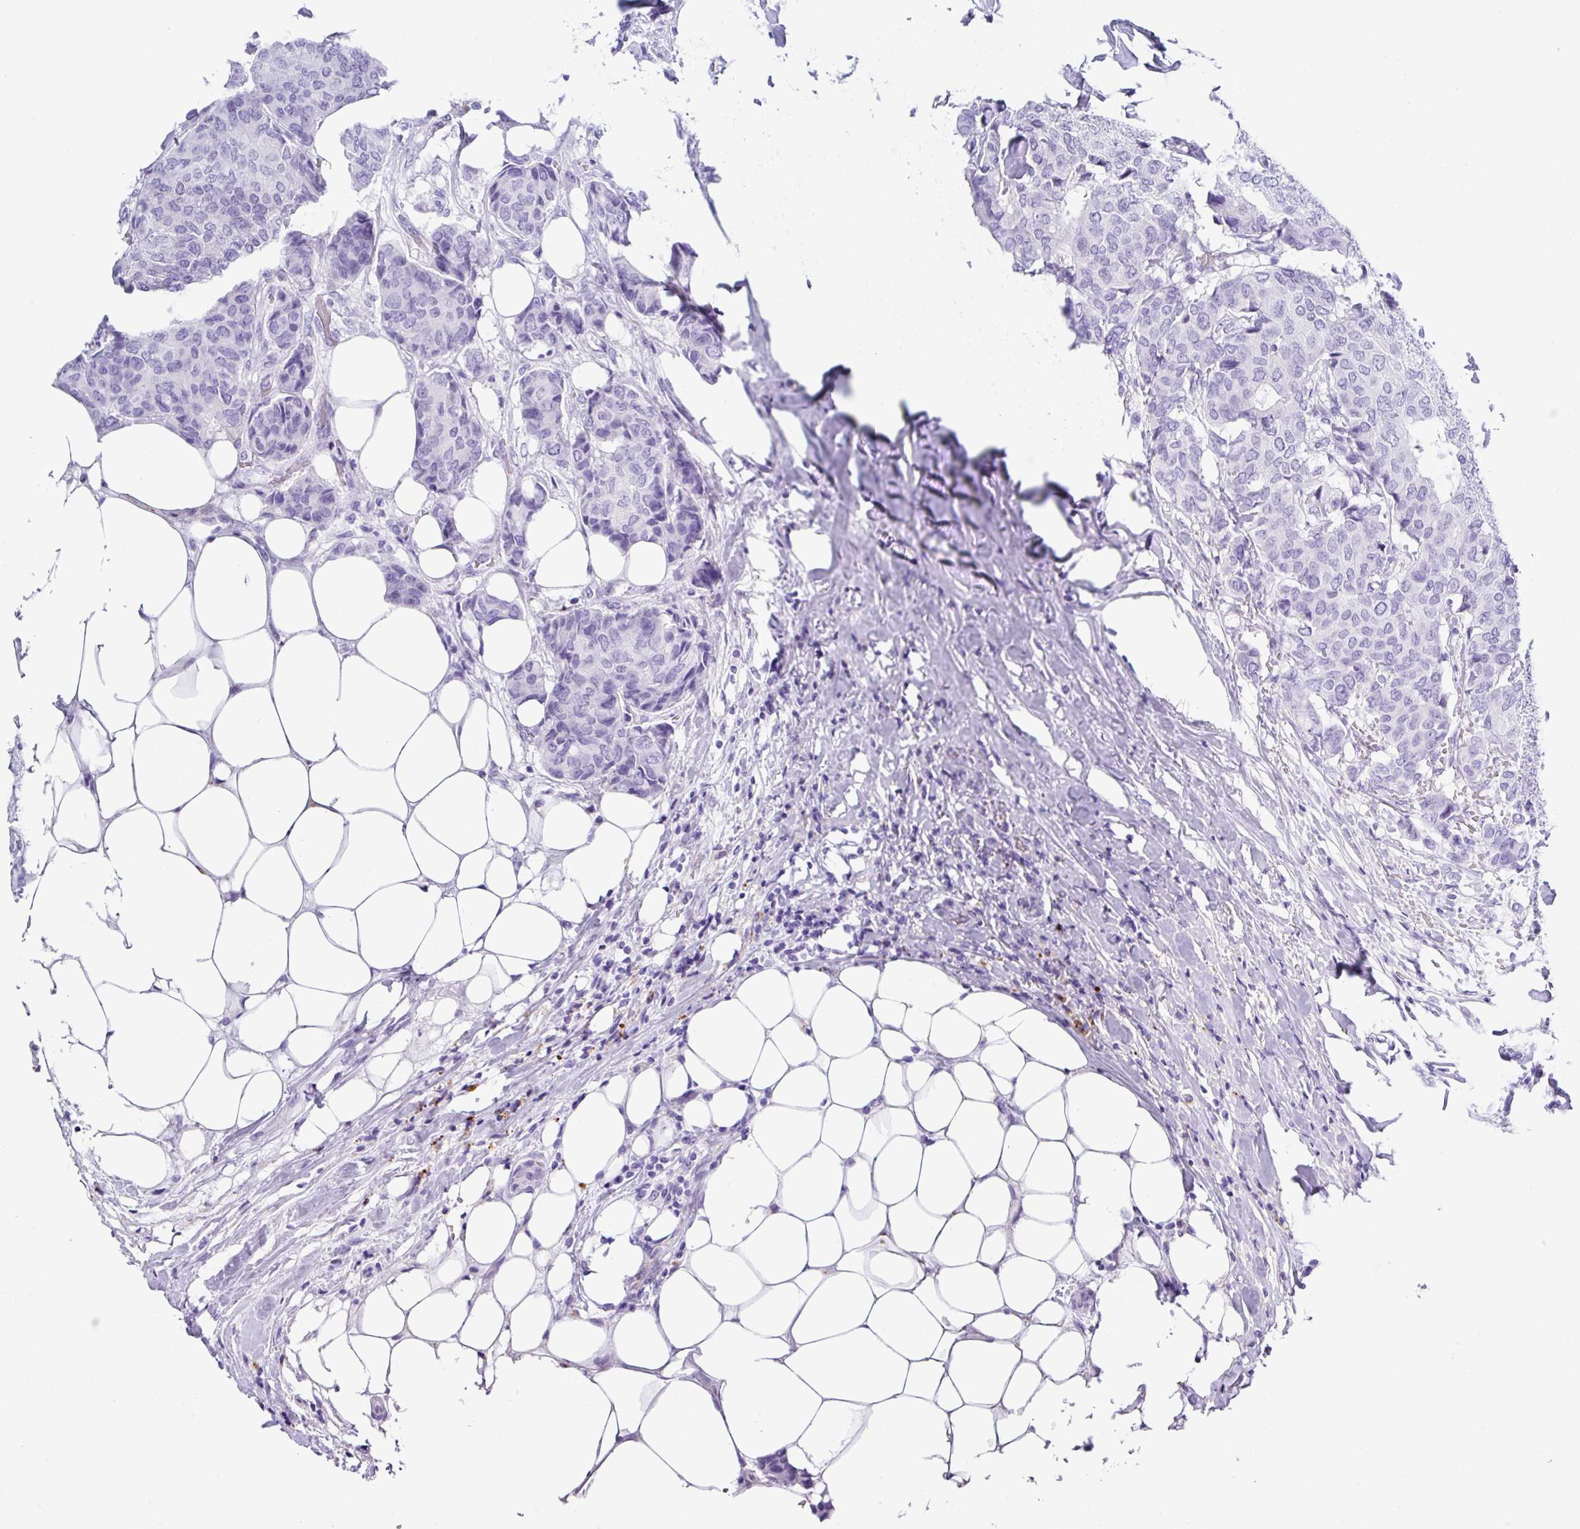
{"staining": {"intensity": "negative", "quantity": "none", "location": "none"}, "tissue": "breast cancer", "cell_type": "Tumor cells", "image_type": "cancer", "snomed": [{"axis": "morphology", "description": "Duct carcinoma"}, {"axis": "topography", "description": "Breast"}], "caption": "Tumor cells are negative for protein expression in human breast infiltrating ductal carcinoma.", "gene": "ZG16", "patient": {"sex": "female", "age": 75}}